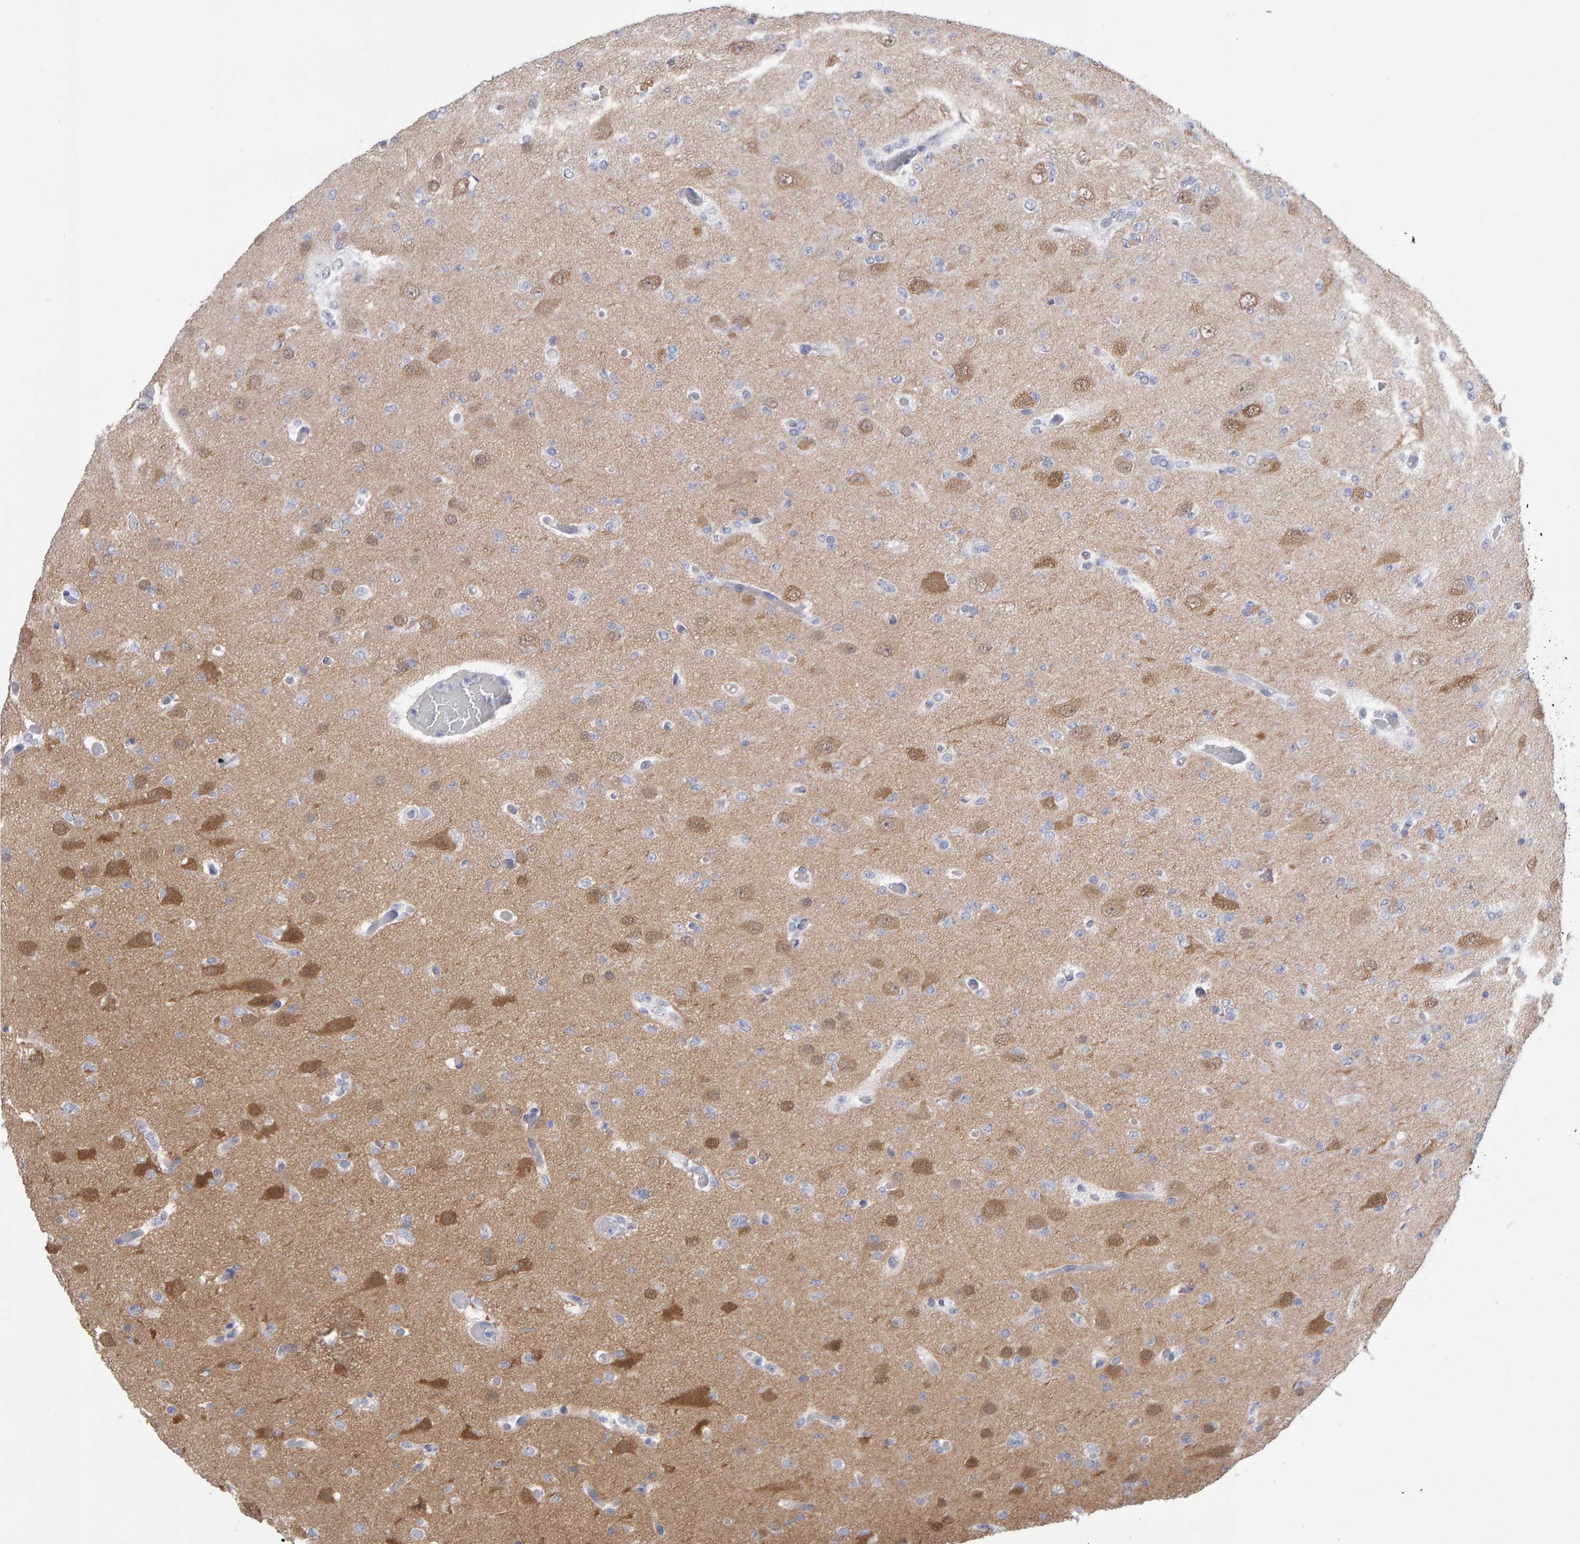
{"staining": {"intensity": "negative", "quantity": "none", "location": "none"}, "tissue": "glioma", "cell_type": "Tumor cells", "image_type": "cancer", "snomed": [{"axis": "morphology", "description": "Glioma, malignant, Low grade"}, {"axis": "topography", "description": "Brain"}], "caption": "Tumor cells show no significant staining in low-grade glioma (malignant).", "gene": "NCDN", "patient": {"sex": "female", "age": 22}}